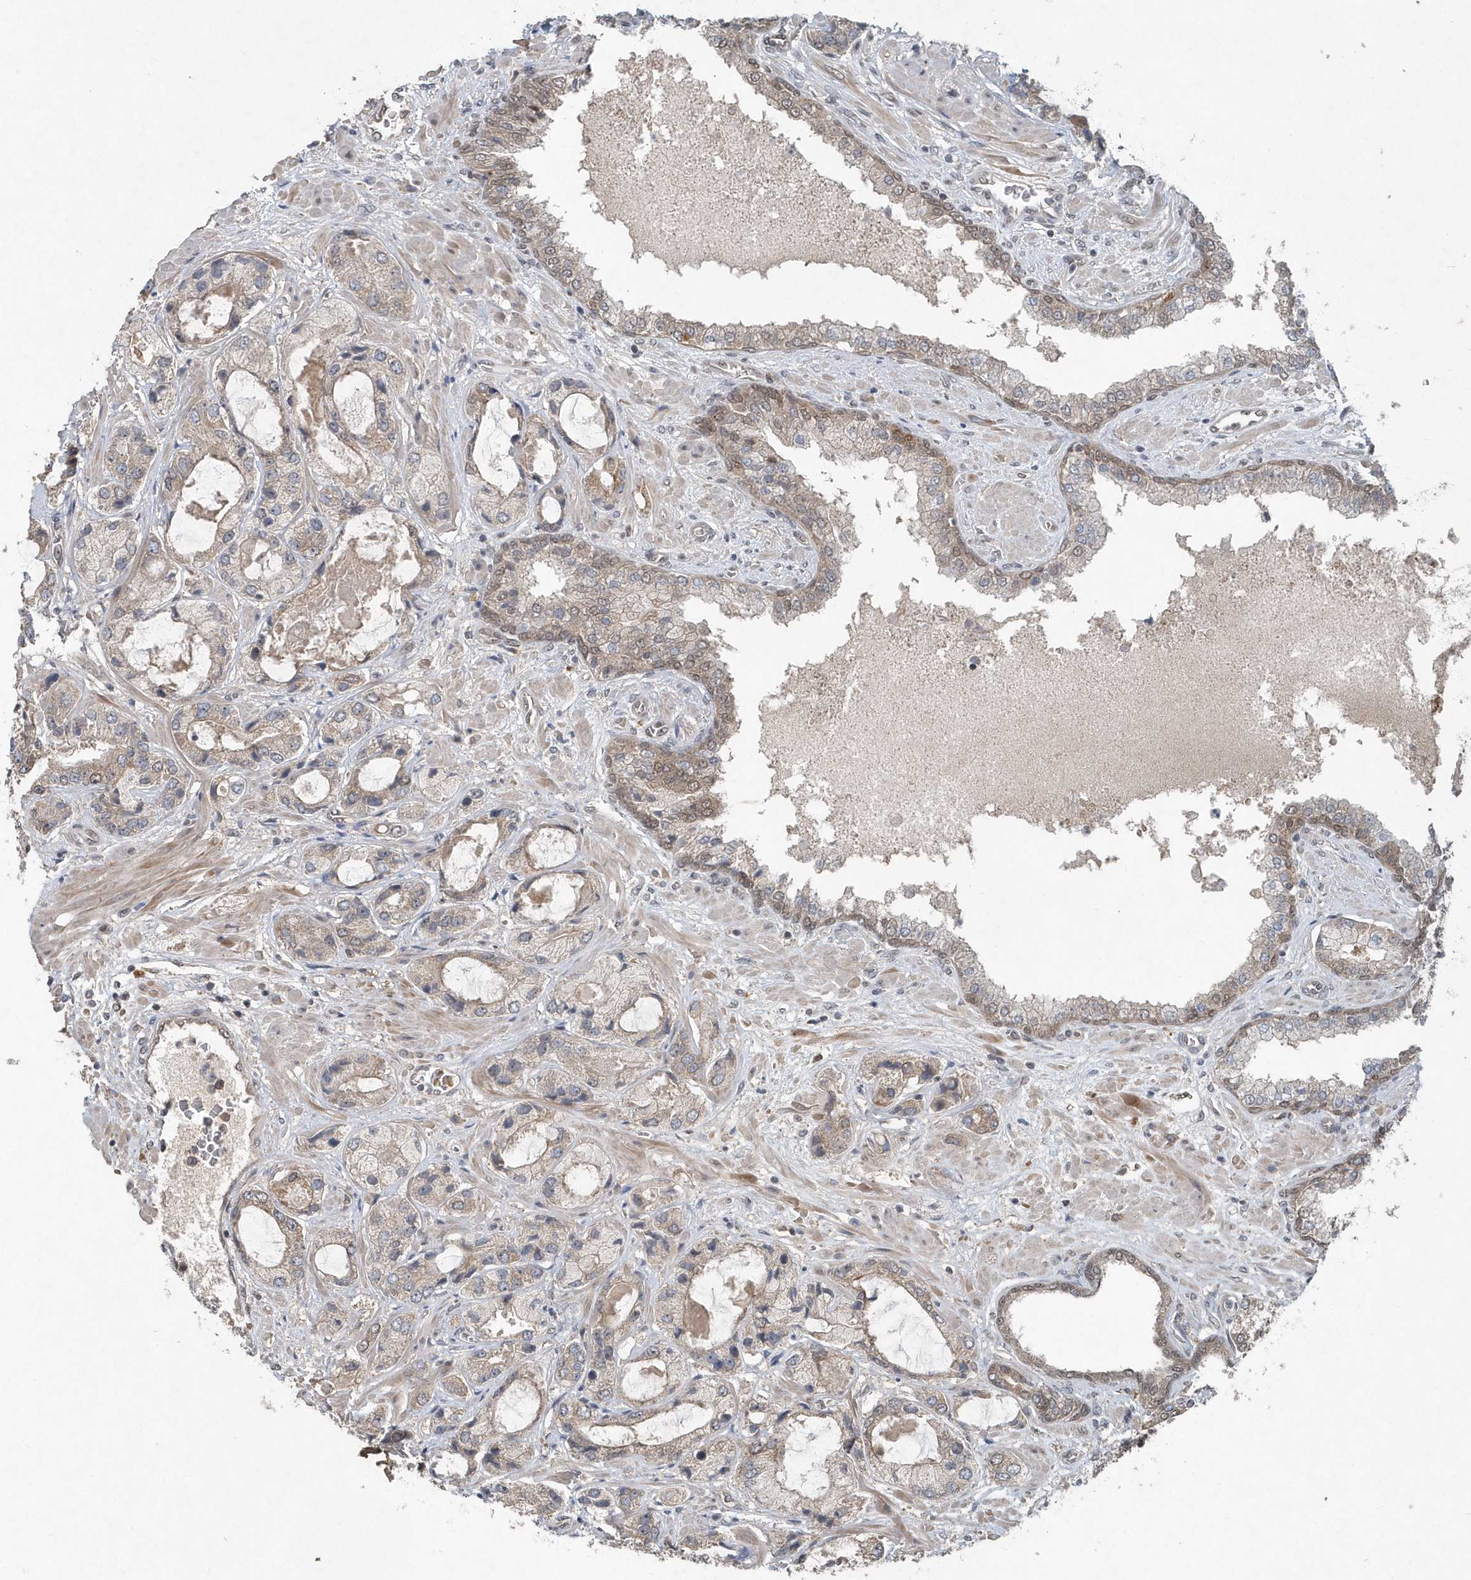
{"staining": {"intensity": "weak", "quantity": "<25%", "location": "cytoplasmic/membranous"}, "tissue": "prostate cancer", "cell_type": "Tumor cells", "image_type": "cancer", "snomed": [{"axis": "morphology", "description": "Normal tissue, NOS"}, {"axis": "morphology", "description": "Adenocarcinoma, High grade"}, {"axis": "topography", "description": "Prostate"}, {"axis": "topography", "description": "Peripheral nerve tissue"}], "caption": "Immunohistochemistry (IHC) image of neoplastic tissue: prostate cancer stained with DAB (3,3'-diaminobenzidine) displays no significant protein expression in tumor cells.", "gene": "QTRT2", "patient": {"sex": "male", "age": 59}}